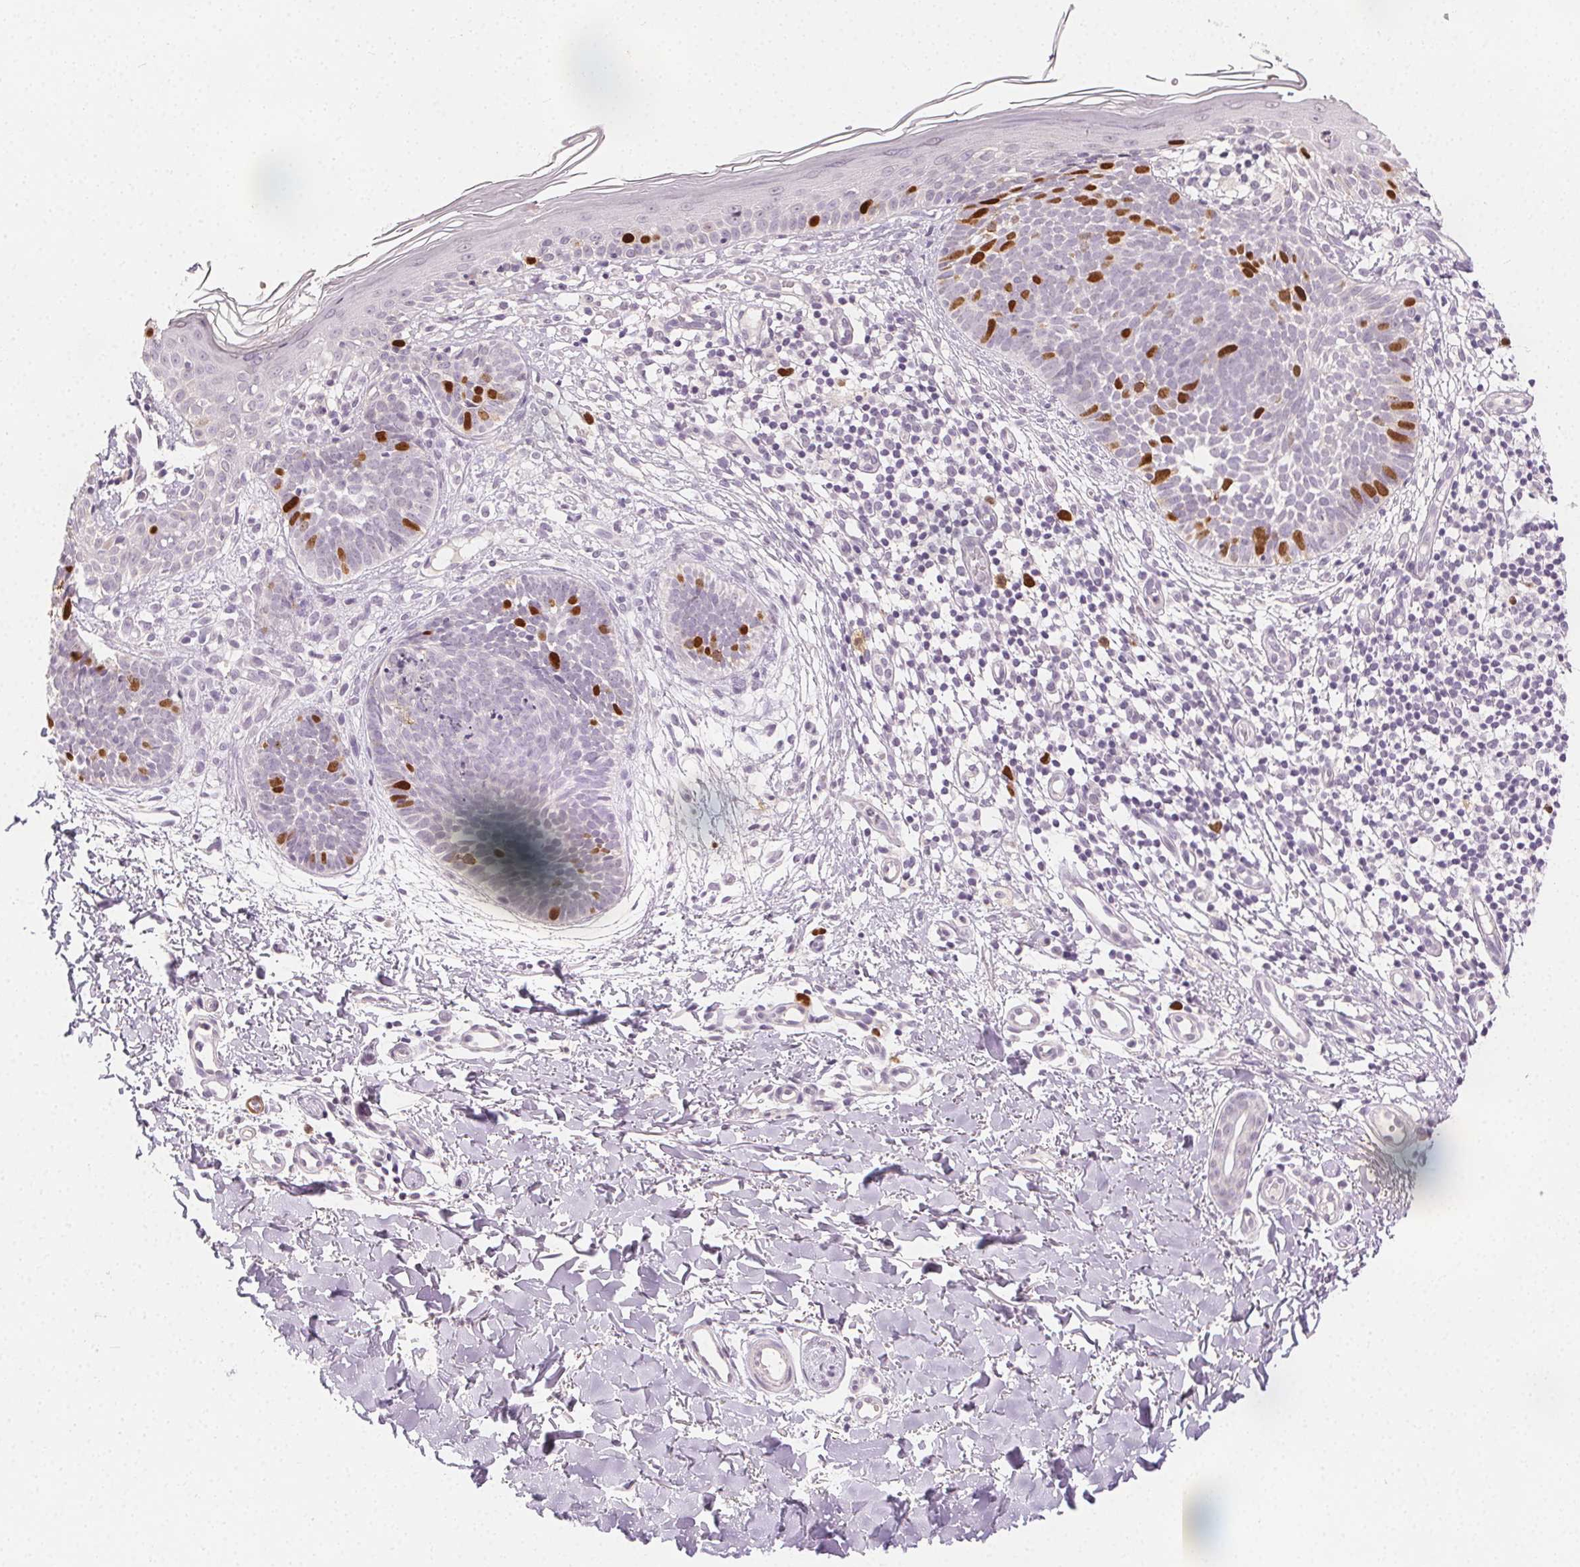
{"staining": {"intensity": "moderate", "quantity": "<25%", "location": "nuclear"}, "tissue": "skin cancer", "cell_type": "Tumor cells", "image_type": "cancer", "snomed": [{"axis": "morphology", "description": "Basal cell carcinoma"}, {"axis": "topography", "description": "Skin"}], "caption": "Skin cancer tissue reveals moderate nuclear staining in approximately <25% of tumor cells, visualized by immunohistochemistry.", "gene": "ANLN", "patient": {"sex": "female", "age": 51}}